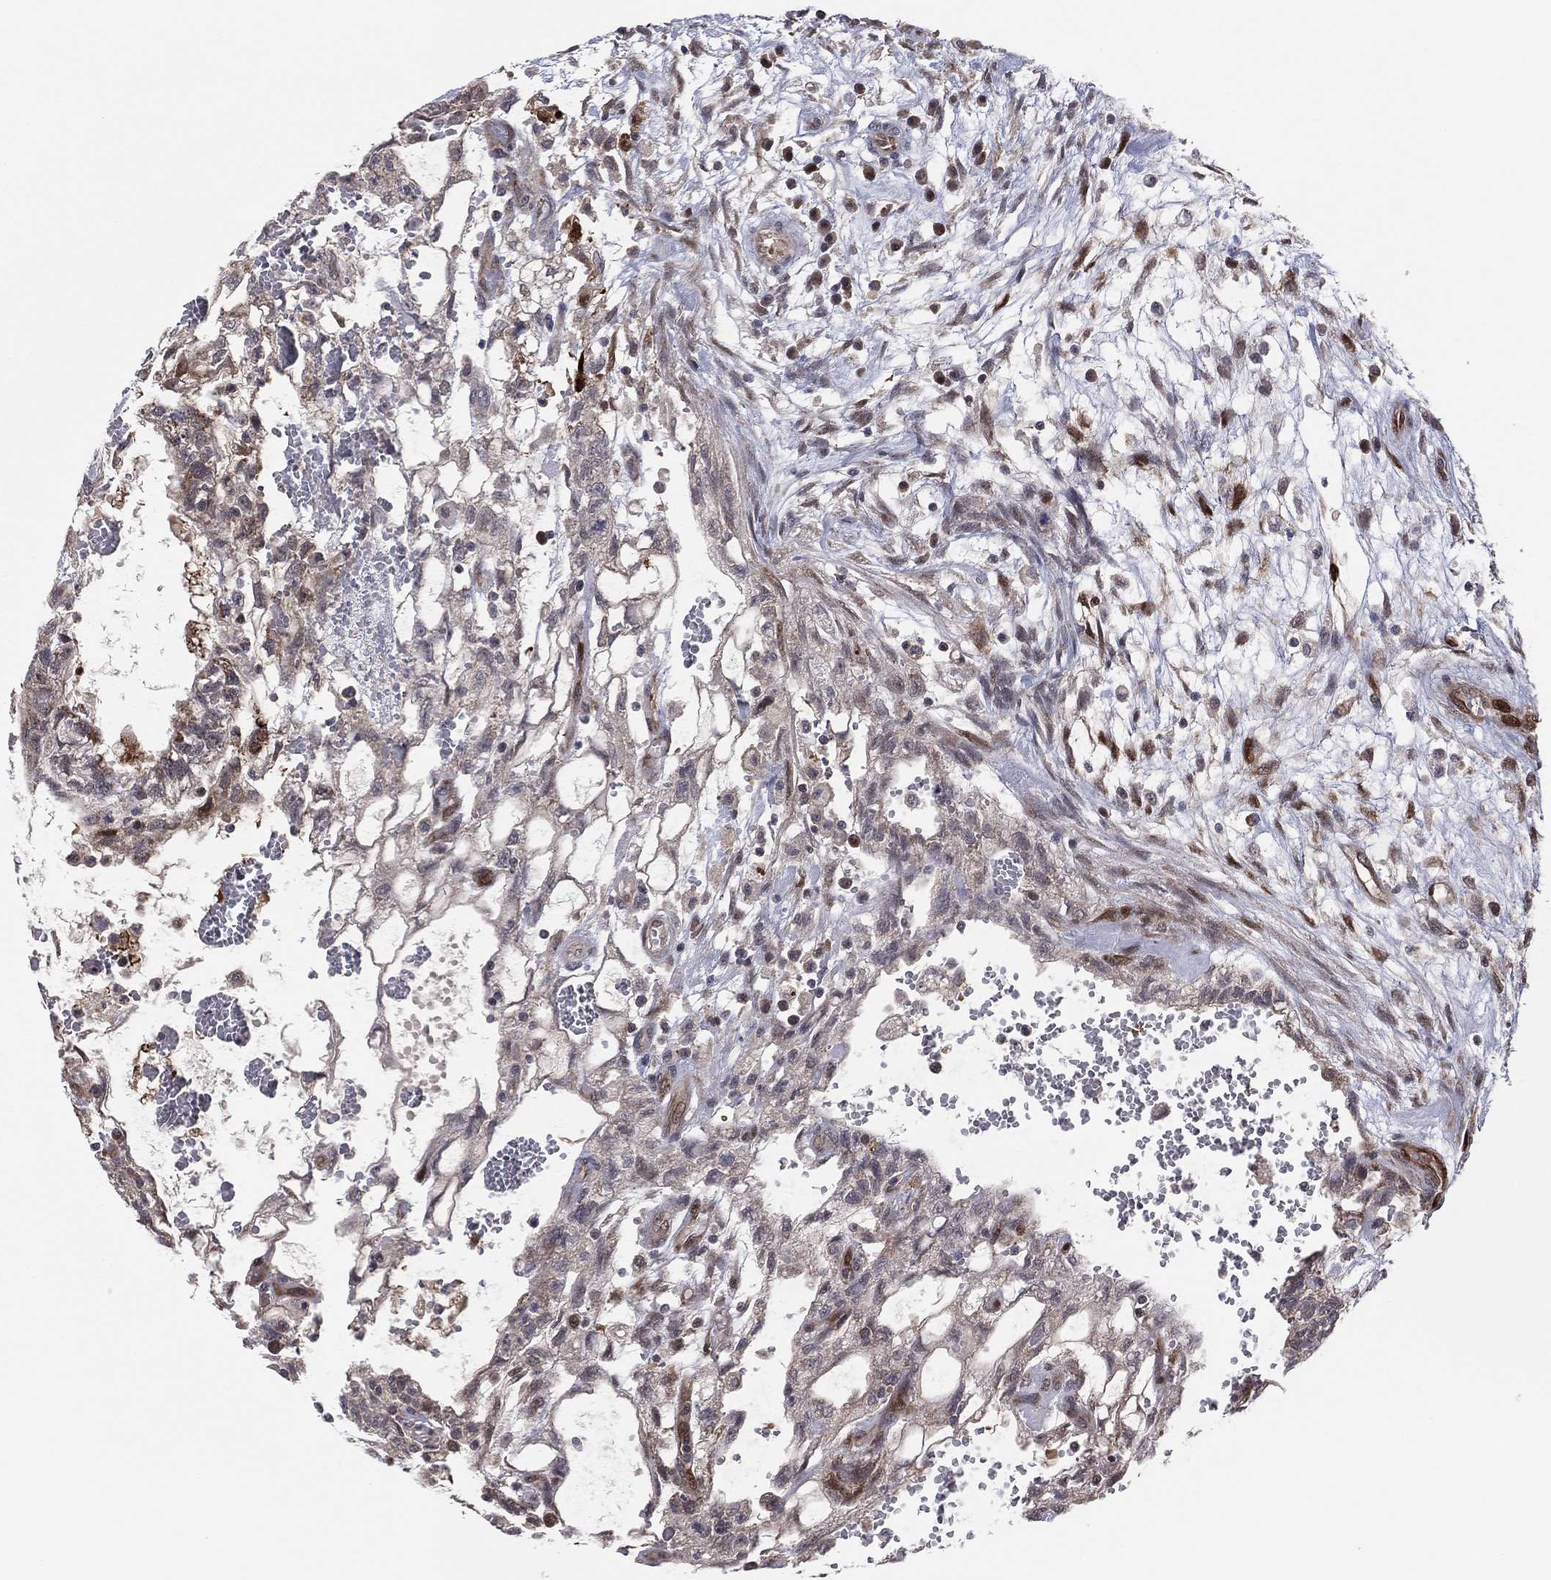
{"staining": {"intensity": "weak", "quantity": "<25%", "location": "cytoplasmic/membranous"}, "tissue": "testis cancer", "cell_type": "Tumor cells", "image_type": "cancer", "snomed": [{"axis": "morphology", "description": "Normal tissue, NOS"}, {"axis": "morphology", "description": "Carcinoma, Embryonal, NOS"}, {"axis": "topography", "description": "Testis"}, {"axis": "topography", "description": "Epididymis"}], "caption": "Immunohistochemistry image of neoplastic tissue: human testis cancer stained with DAB shows no significant protein positivity in tumor cells. Brightfield microscopy of immunohistochemistry stained with DAB (3,3'-diaminobenzidine) (brown) and hematoxylin (blue), captured at high magnification.", "gene": "SNCG", "patient": {"sex": "male", "age": 32}}